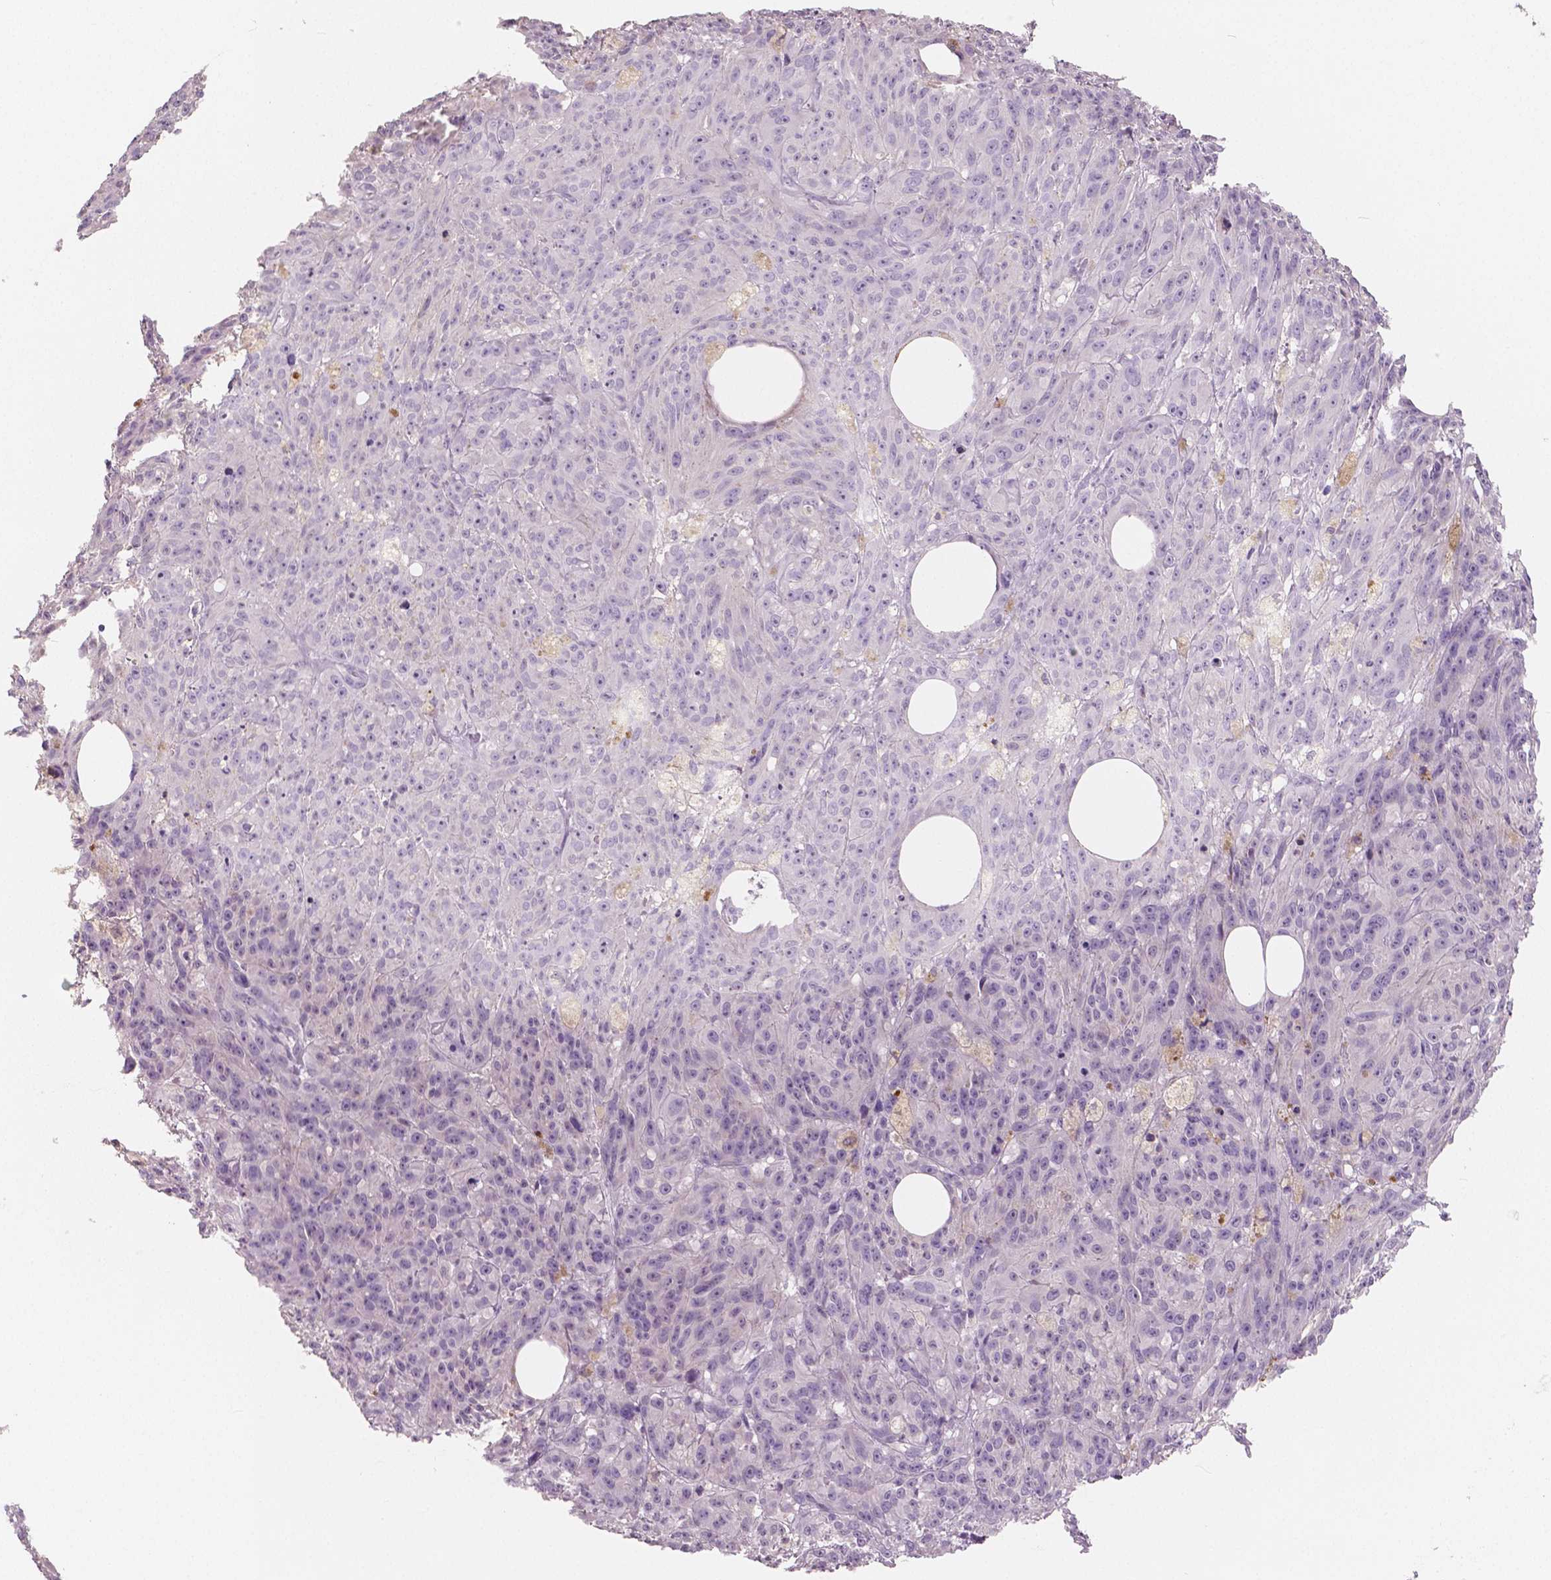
{"staining": {"intensity": "negative", "quantity": "none", "location": "none"}, "tissue": "melanoma", "cell_type": "Tumor cells", "image_type": "cancer", "snomed": [{"axis": "morphology", "description": "Malignant melanoma, NOS"}, {"axis": "topography", "description": "Skin"}], "caption": "DAB (3,3'-diaminobenzidine) immunohistochemical staining of human melanoma displays no significant positivity in tumor cells.", "gene": "APOA4", "patient": {"sex": "female", "age": 34}}